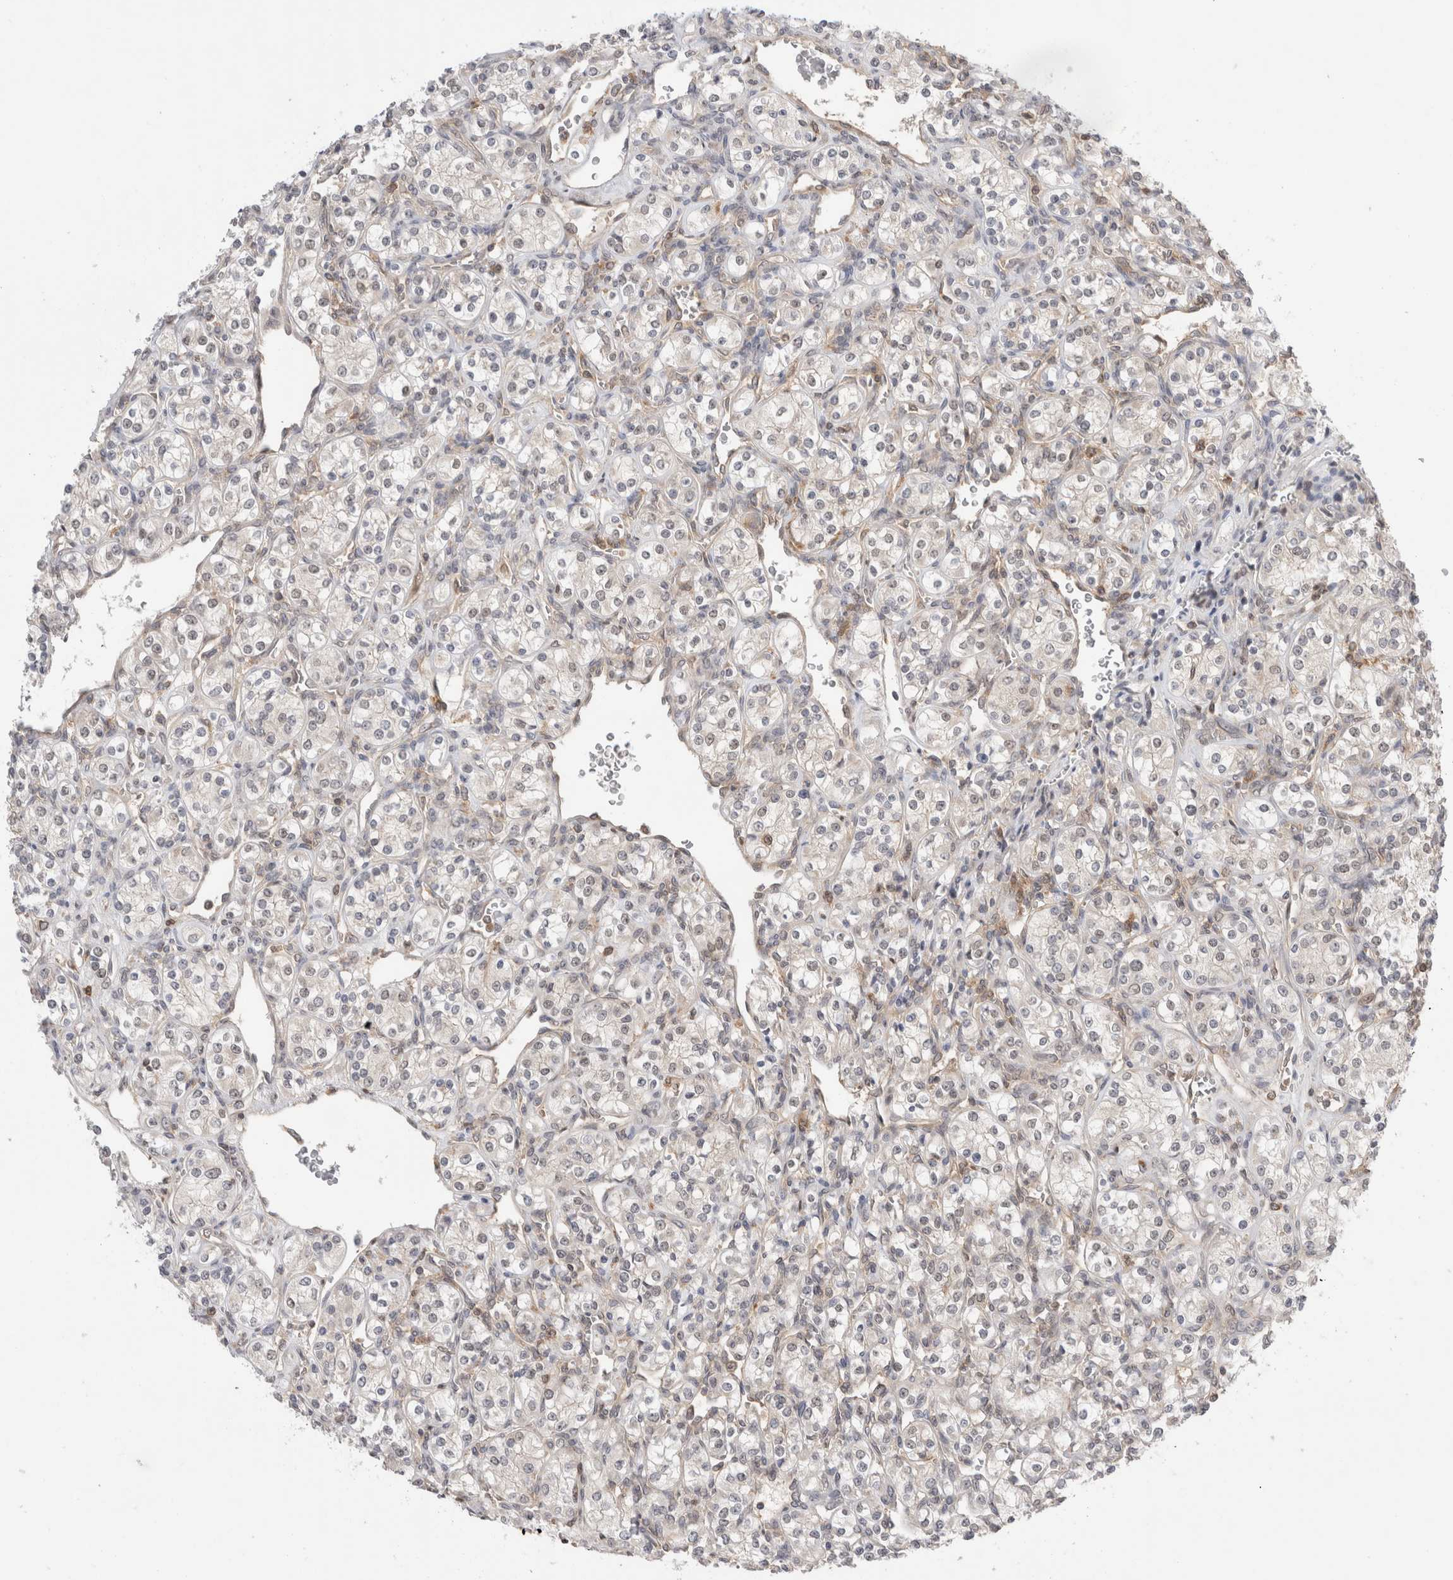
{"staining": {"intensity": "negative", "quantity": "none", "location": "none"}, "tissue": "renal cancer", "cell_type": "Tumor cells", "image_type": "cancer", "snomed": [{"axis": "morphology", "description": "Adenocarcinoma, NOS"}, {"axis": "topography", "description": "Kidney"}], "caption": "DAB (3,3'-diaminobenzidine) immunohistochemical staining of human adenocarcinoma (renal) reveals no significant expression in tumor cells. (DAB immunohistochemistry (IHC) with hematoxylin counter stain).", "gene": "NFKB1", "patient": {"sex": "male", "age": 77}}